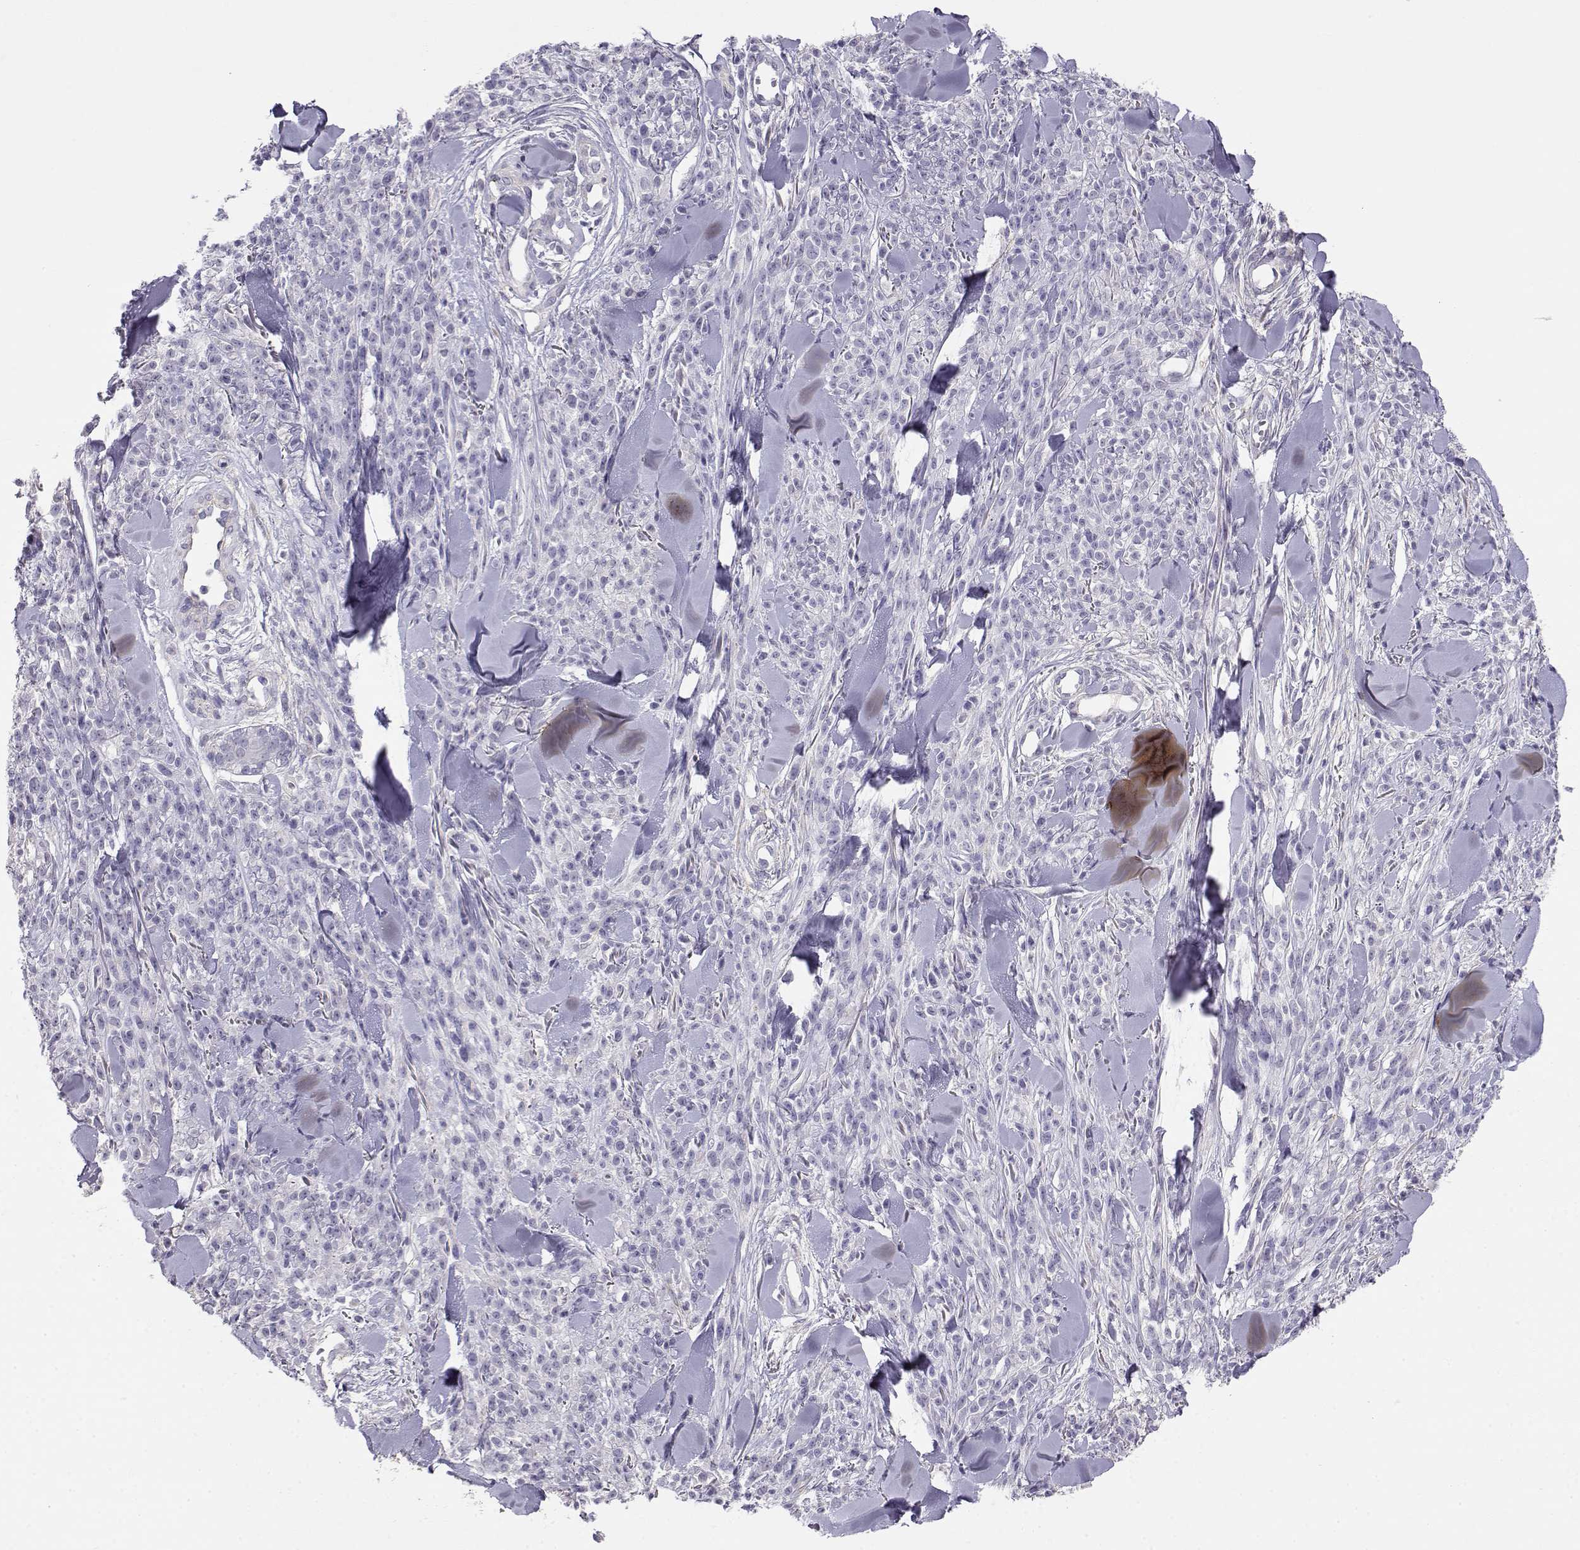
{"staining": {"intensity": "negative", "quantity": "none", "location": "none"}, "tissue": "melanoma", "cell_type": "Tumor cells", "image_type": "cancer", "snomed": [{"axis": "morphology", "description": "Malignant melanoma, NOS"}, {"axis": "topography", "description": "Skin"}, {"axis": "topography", "description": "Skin of trunk"}], "caption": "DAB immunohistochemical staining of human malignant melanoma reveals no significant staining in tumor cells. (Brightfield microscopy of DAB (3,3'-diaminobenzidine) immunohistochemistry (IHC) at high magnification).", "gene": "ENDOU", "patient": {"sex": "male", "age": 74}}